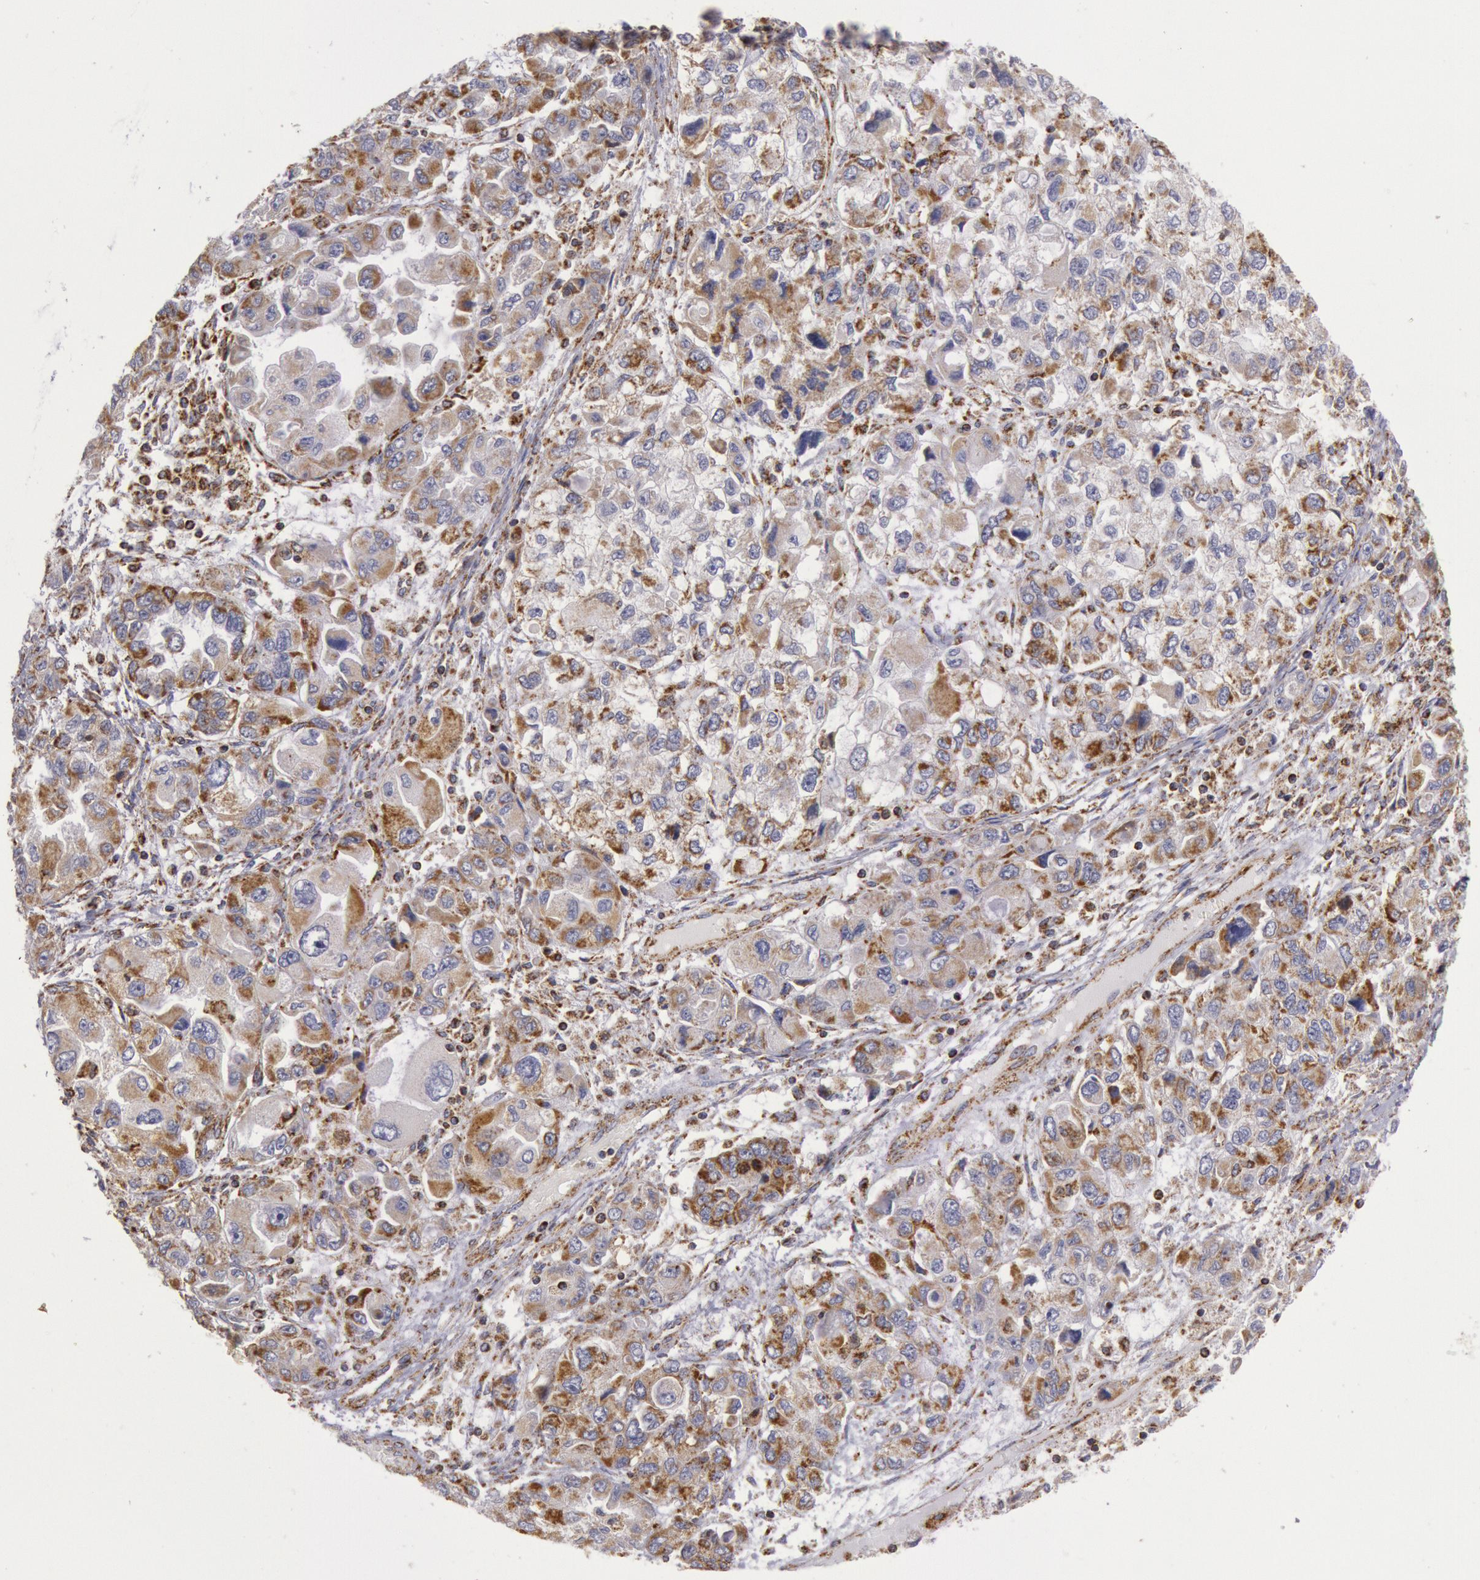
{"staining": {"intensity": "moderate", "quantity": ">75%", "location": "cytoplasmic/membranous"}, "tissue": "ovarian cancer", "cell_type": "Tumor cells", "image_type": "cancer", "snomed": [{"axis": "morphology", "description": "Cystadenocarcinoma, serous, NOS"}, {"axis": "topography", "description": "Ovary"}], "caption": "Immunohistochemical staining of human ovarian serous cystadenocarcinoma reveals medium levels of moderate cytoplasmic/membranous protein expression in about >75% of tumor cells.", "gene": "CYC1", "patient": {"sex": "female", "age": 84}}